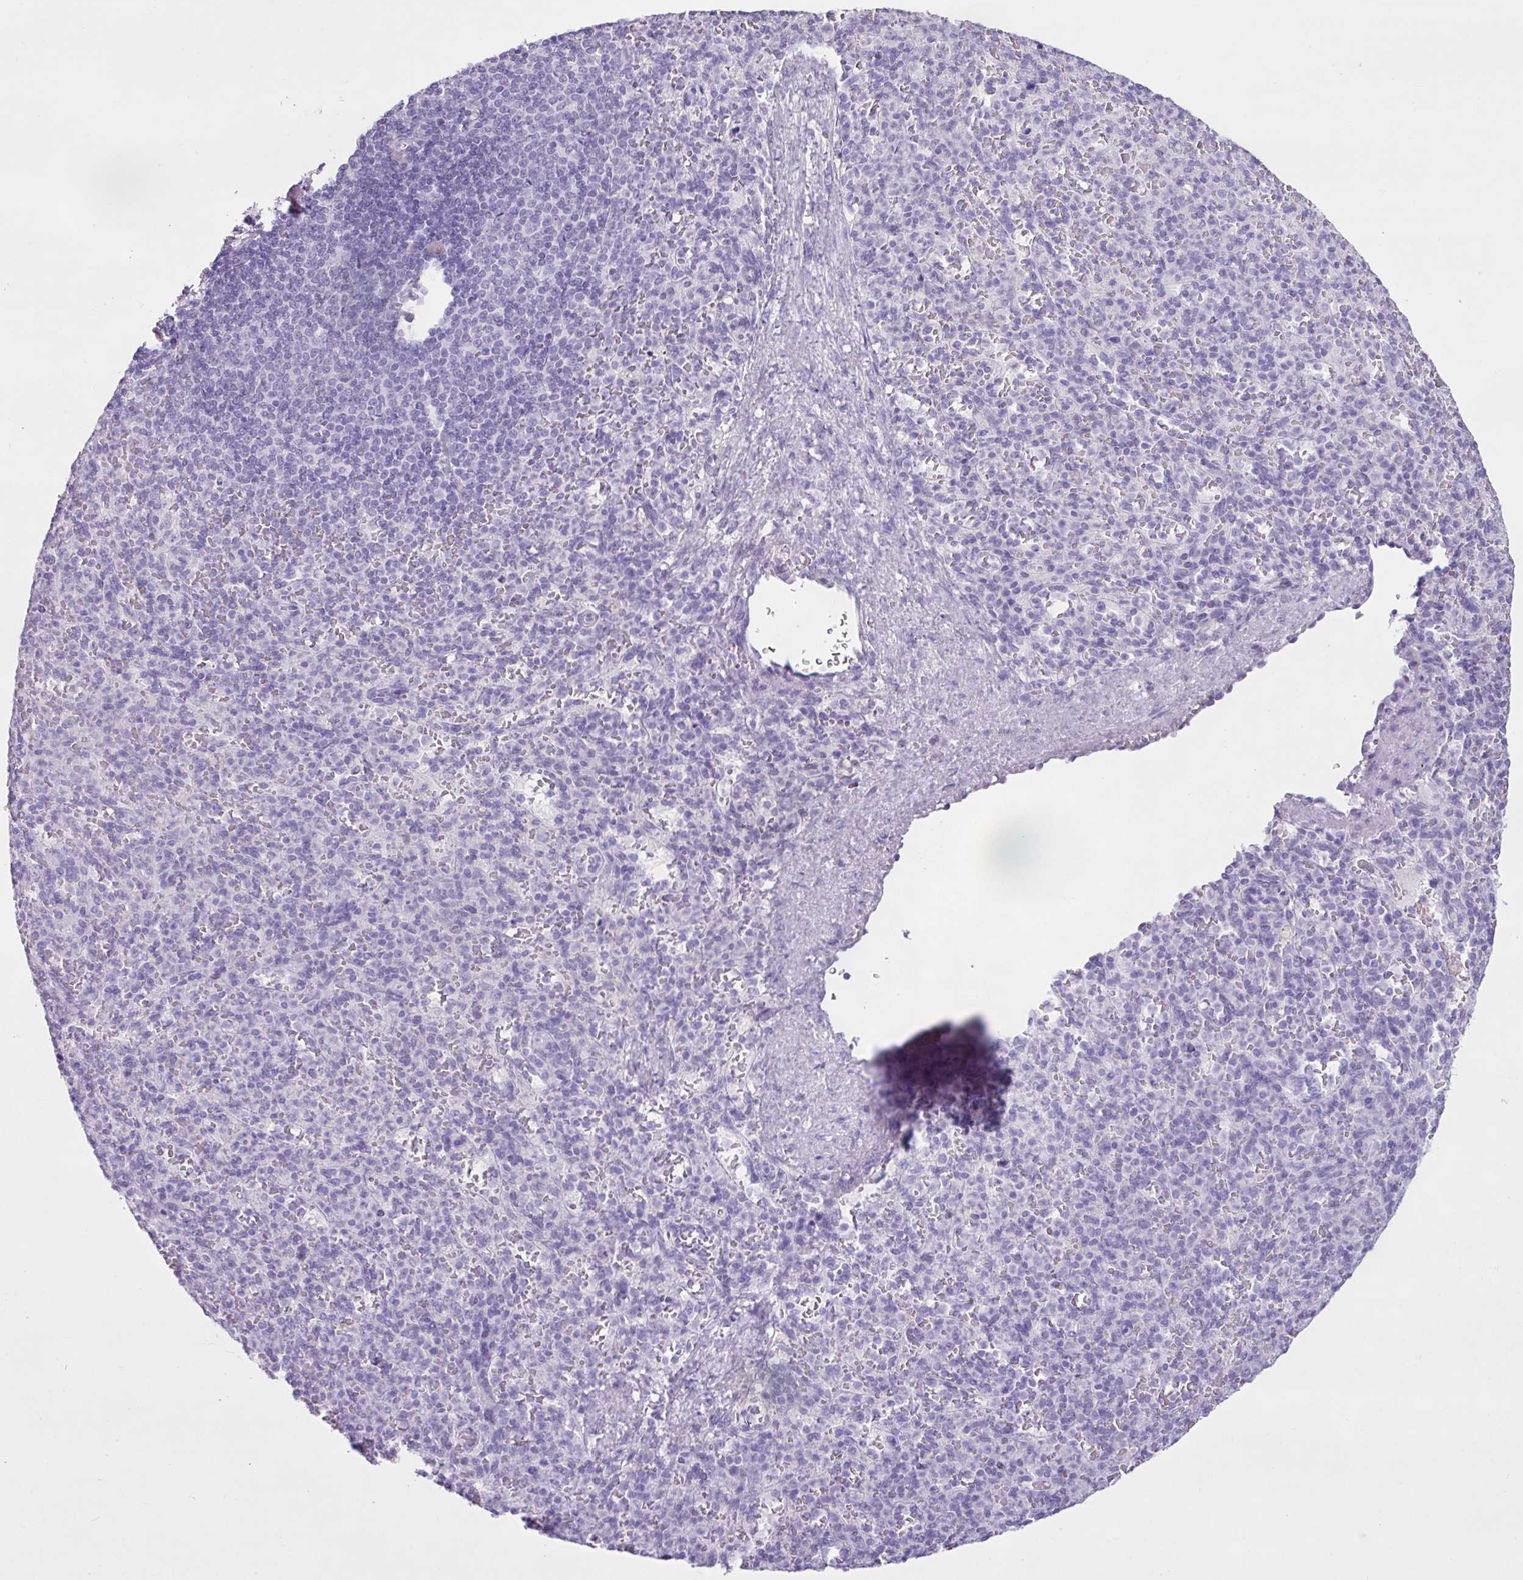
{"staining": {"intensity": "negative", "quantity": "none", "location": "none"}, "tissue": "spleen", "cell_type": "Cells in red pulp", "image_type": "normal", "snomed": [{"axis": "morphology", "description": "Normal tissue, NOS"}, {"axis": "topography", "description": "Spleen"}], "caption": "DAB (3,3'-diaminobenzidine) immunohistochemical staining of normal spleen demonstrates no significant expression in cells in red pulp. (Stains: DAB IHC with hematoxylin counter stain, Microscopy: brightfield microscopy at high magnification).", "gene": "PGR", "patient": {"sex": "female", "age": 74}}